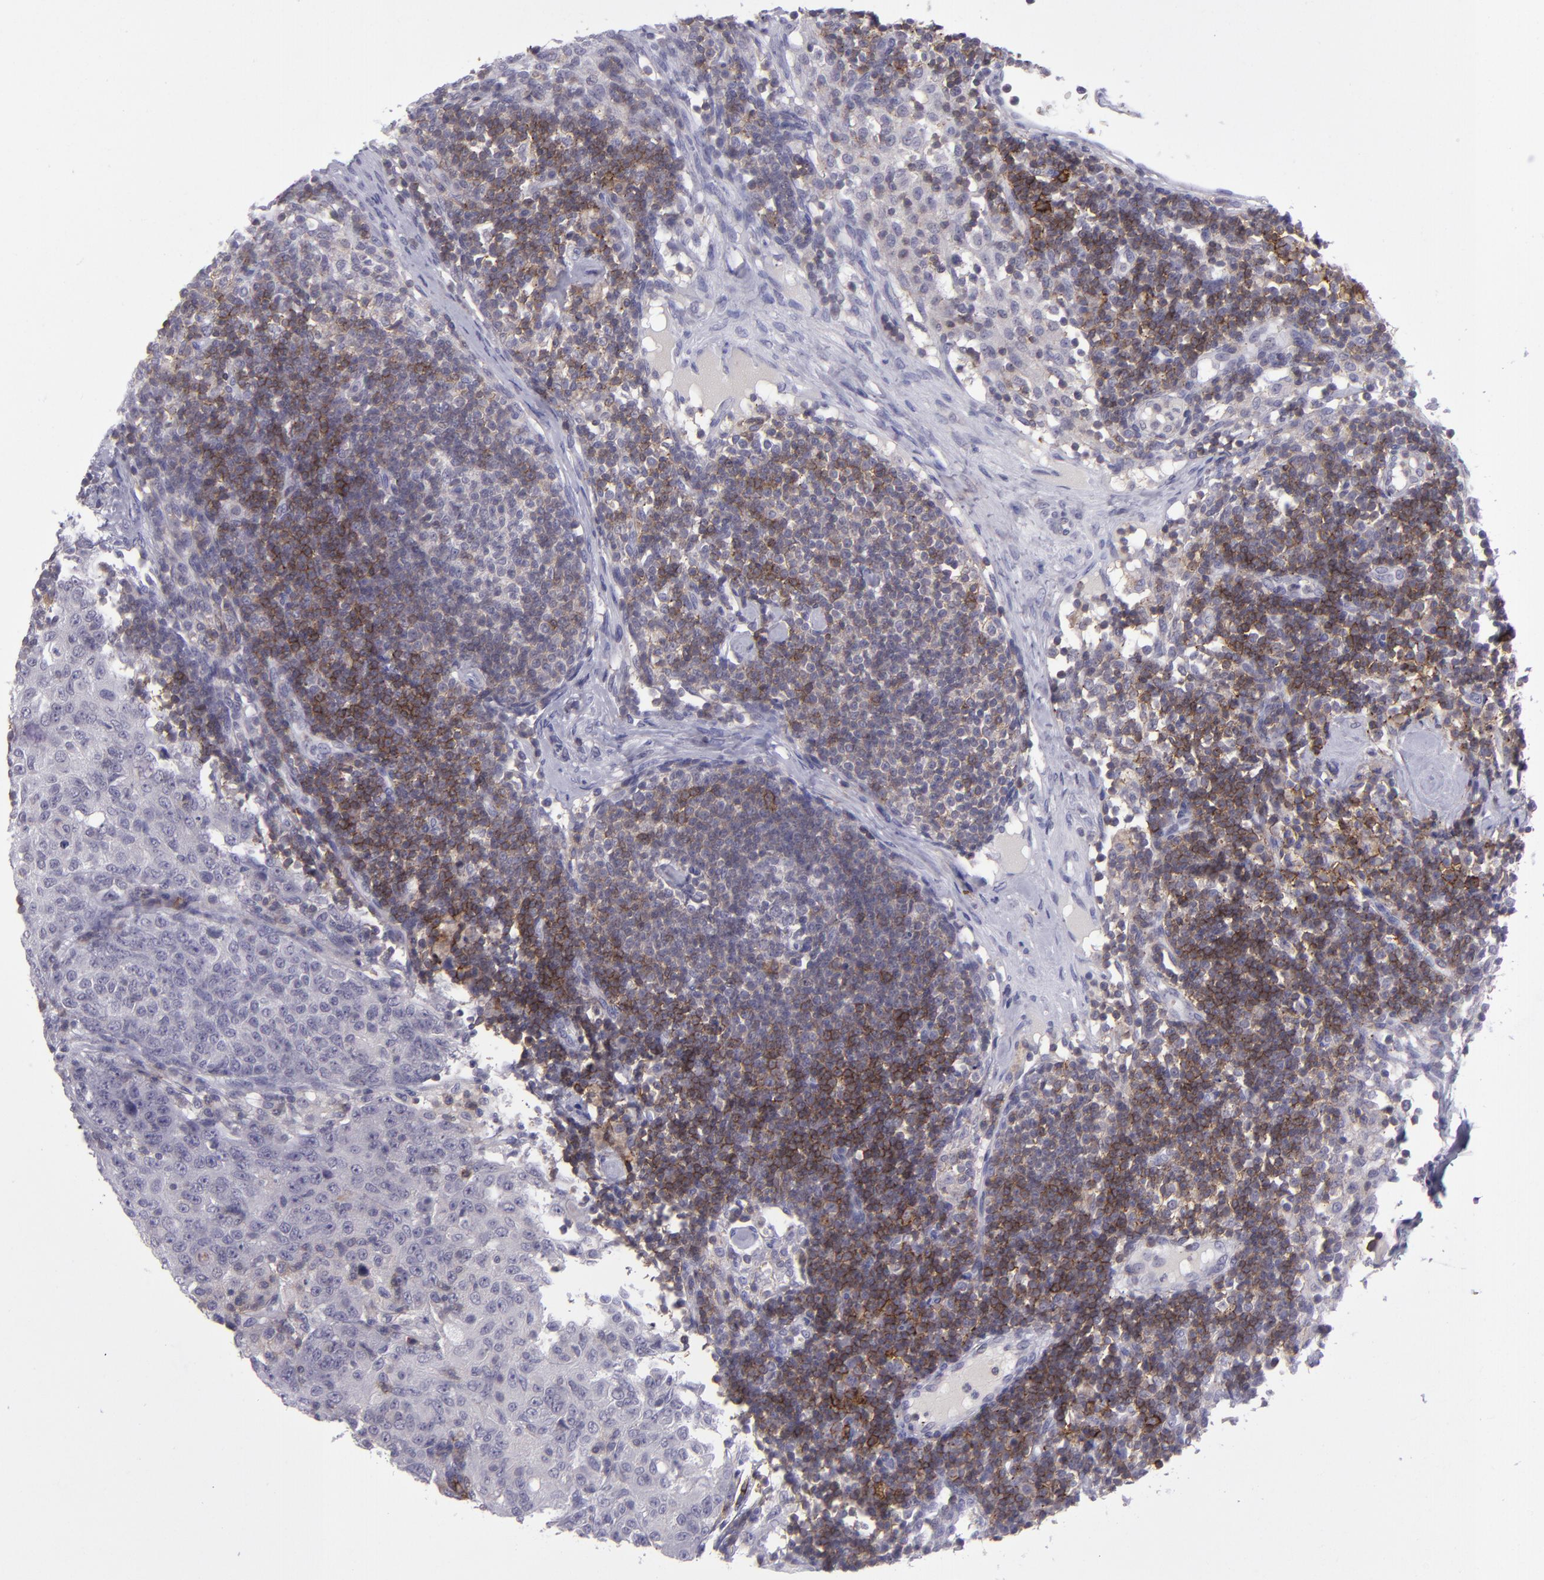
{"staining": {"intensity": "weak", "quantity": "<25%", "location": "cytoplasmic/membranous"}, "tissue": "lymph node", "cell_type": "Germinal center cells", "image_type": "normal", "snomed": [{"axis": "morphology", "description": "Normal tissue, NOS"}, {"axis": "topography", "description": "Lymph node"}], "caption": "Image shows no protein positivity in germinal center cells of normal lymph node.", "gene": "CD48", "patient": {"sex": "female", "age": 42}}